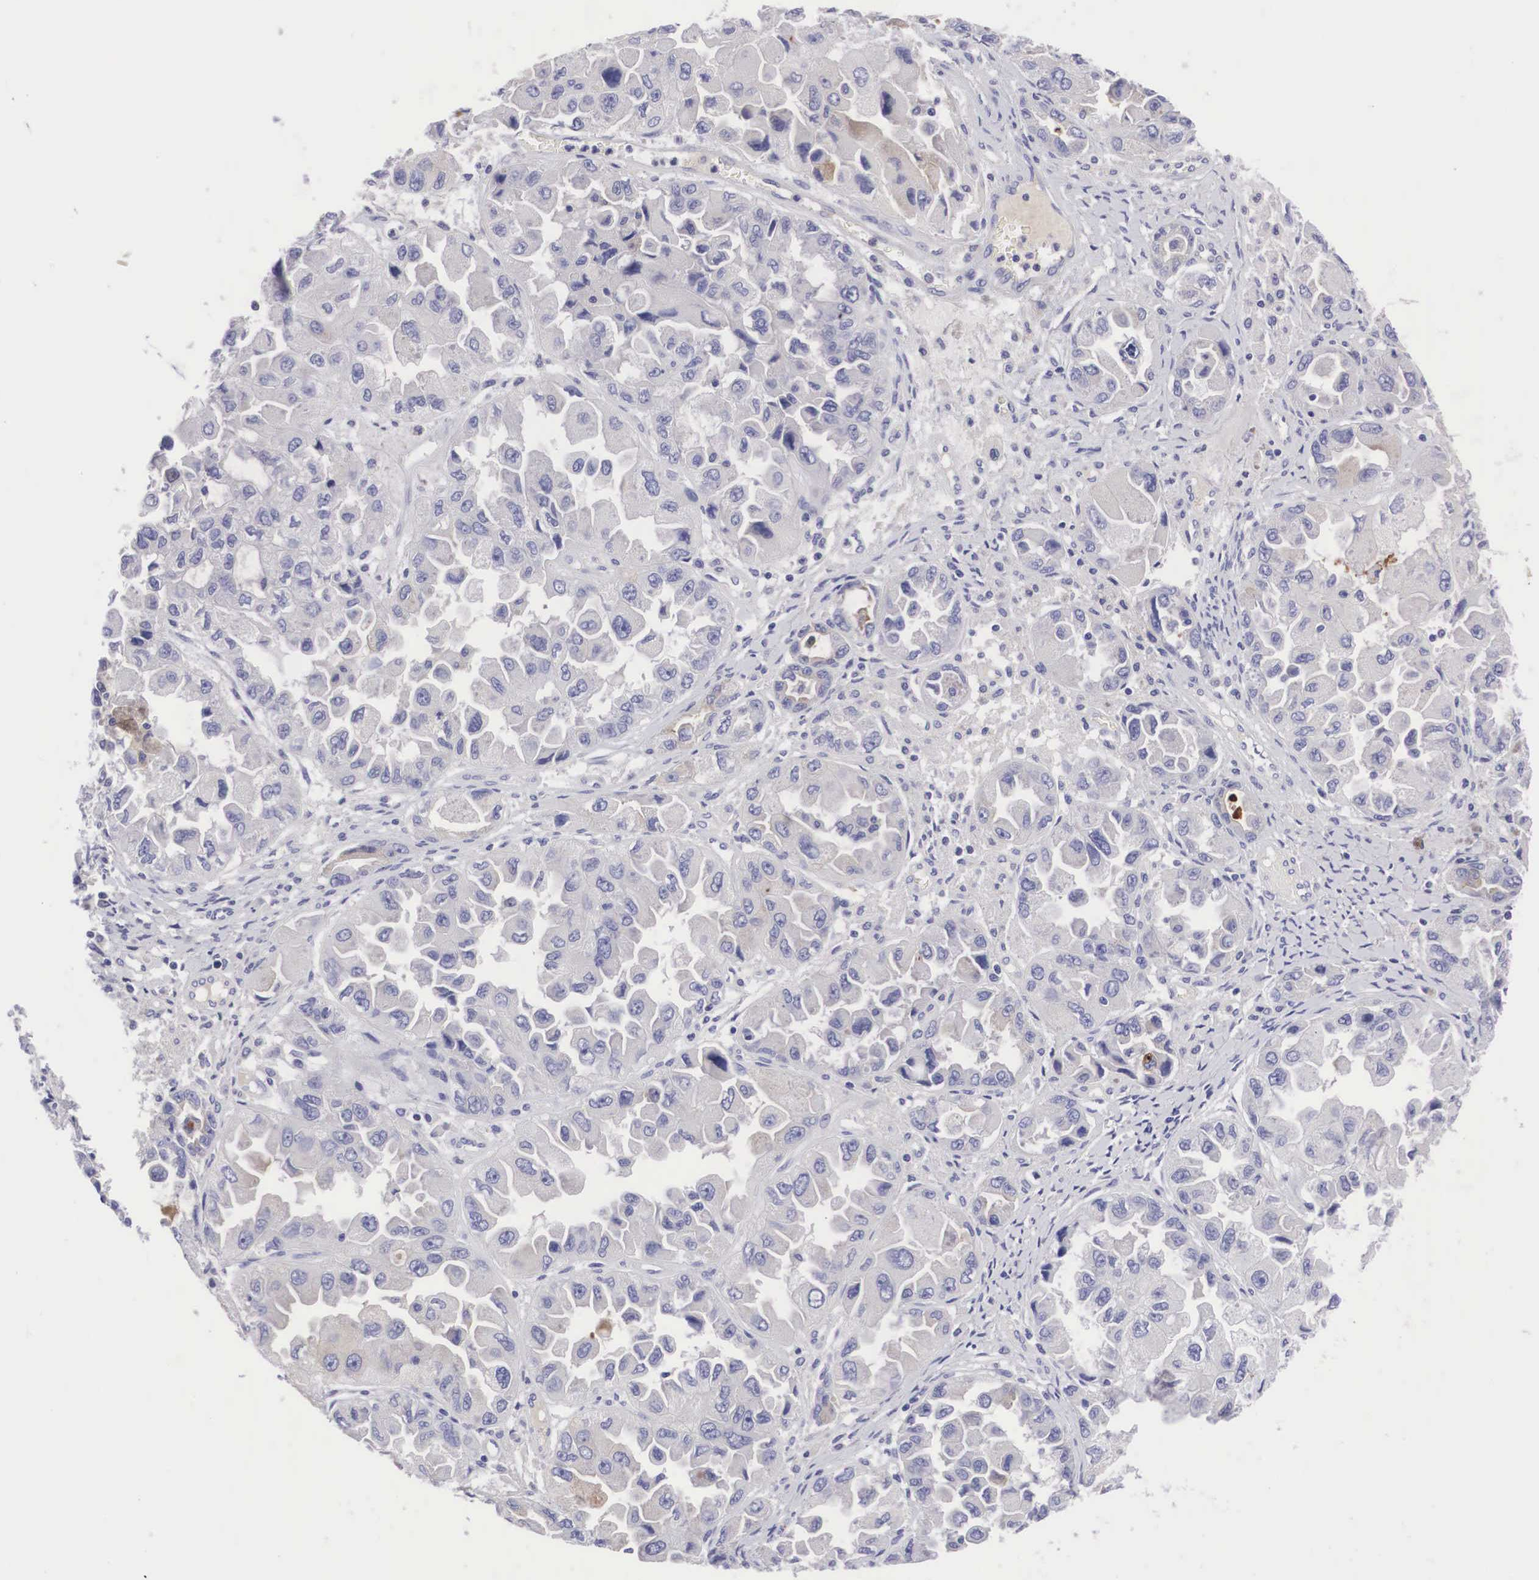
{"staining": {"intensity": "negative", "quantity": "none", "location": "none"}, "tissue": "ovarian cancer", "cell_type": "Tumor cells", "image_type": "cancer", "snomed": [{"axis": "morphology", "description": "Cystadenocarcinoma, serous, NOS"}, {"axis": "topography", "description": "Ovary"}], "caption": "This is a micrograph of immunohistochemistry (IHC) staining of serous cystadenocarcinoma (ovarian), which shows no positivity in tumor cells.", "gene": "CLU", "patient": {"sex": "female", "age": 84}}